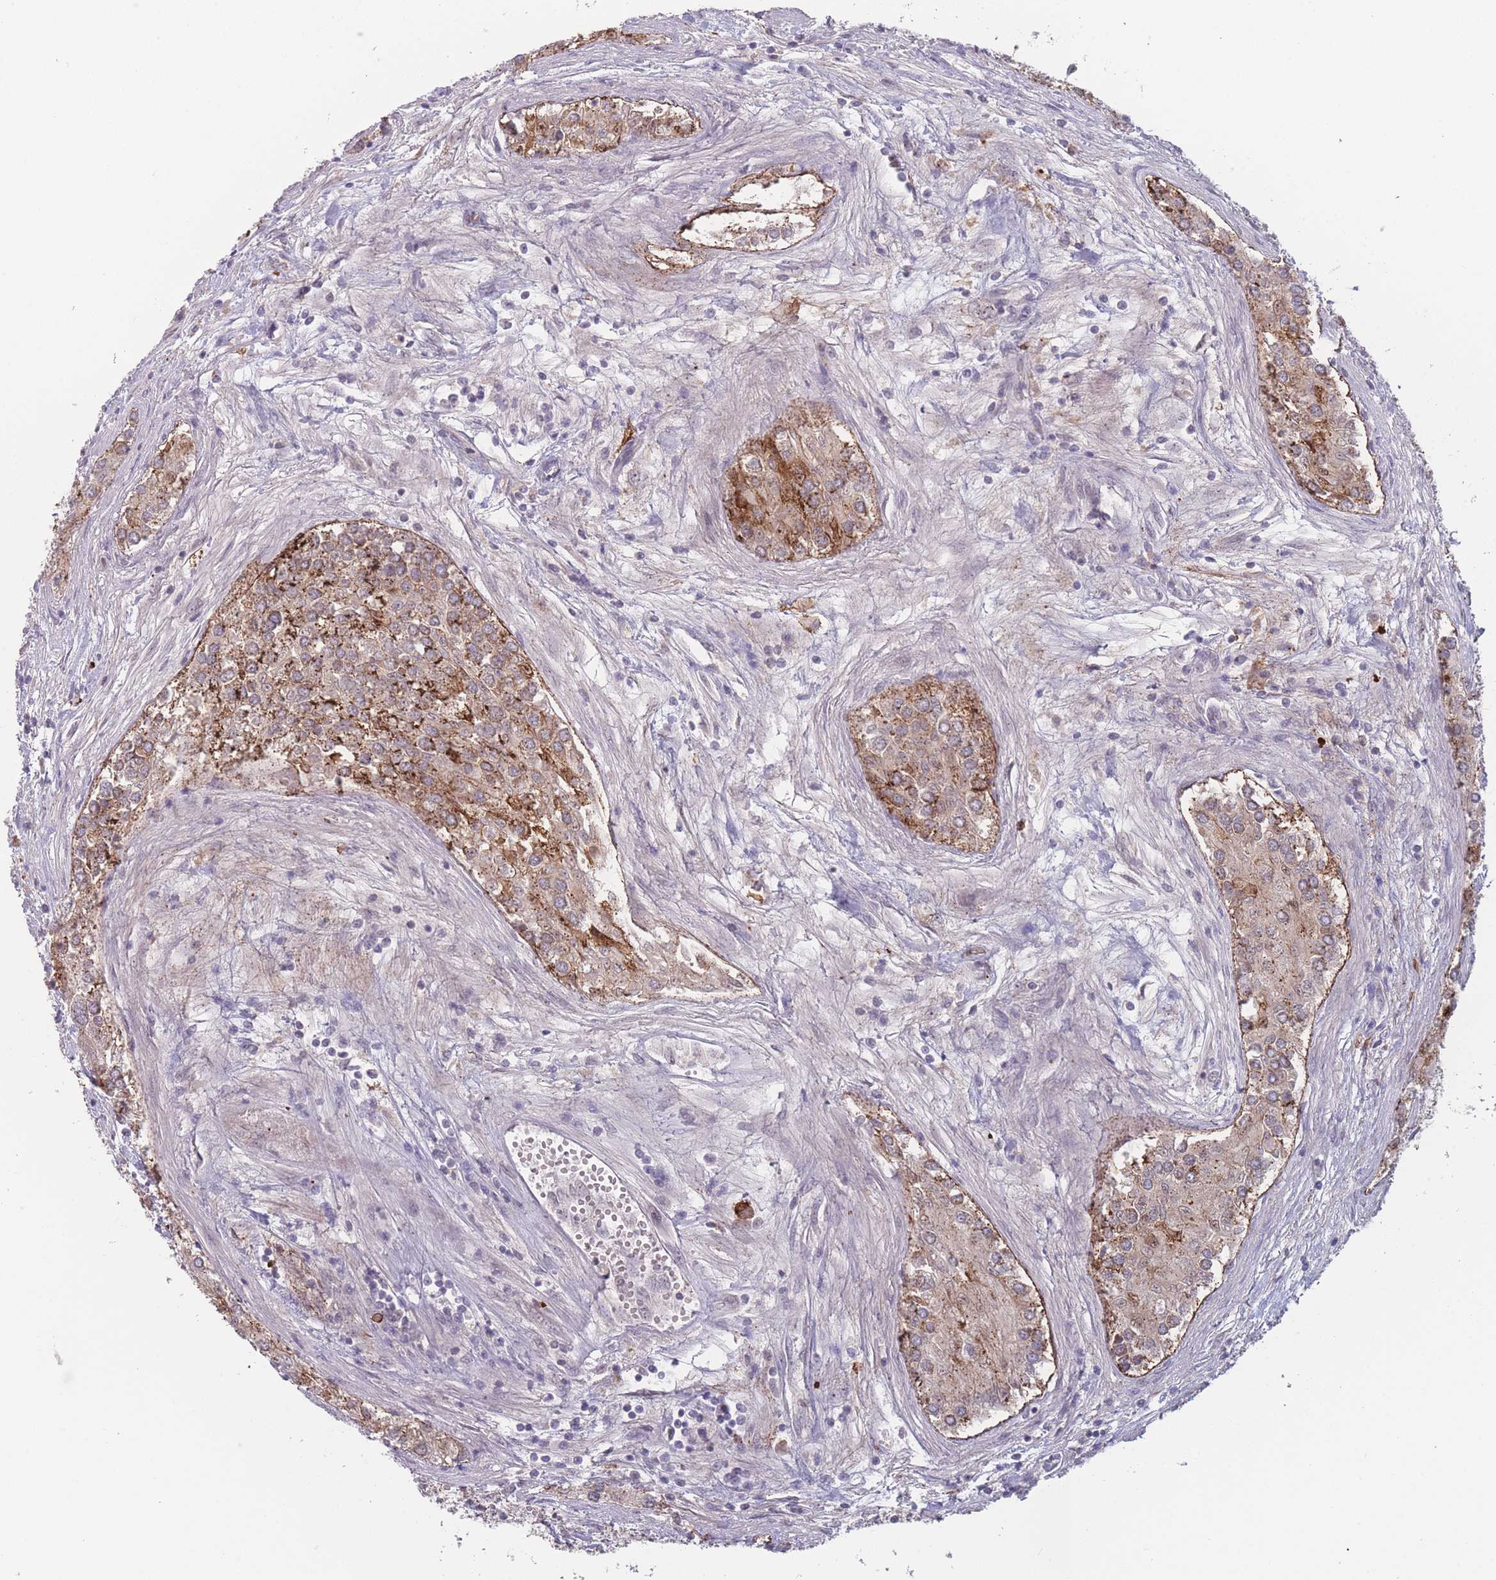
{"staining": {"intensity": "moderate", "quantity": ">75%", "location": "cytoplasmic/membranous"}, "tissue": "testis cancer", "cell_type": "Tumor cells", "image_type": "cancer", "snomed": [{"axis": "morphology", "description": "Carcinoma, Embryonal, NOS"}, {"axis": "topography", "description": "Testis"}], "caption": "Tumor cells display medium levels of moderate cytoplasmic/membranous expression in about >75% of cells in human testis cancer.", "gene": "TMEM232", "patient": {"sex": "male", "age": 25}}